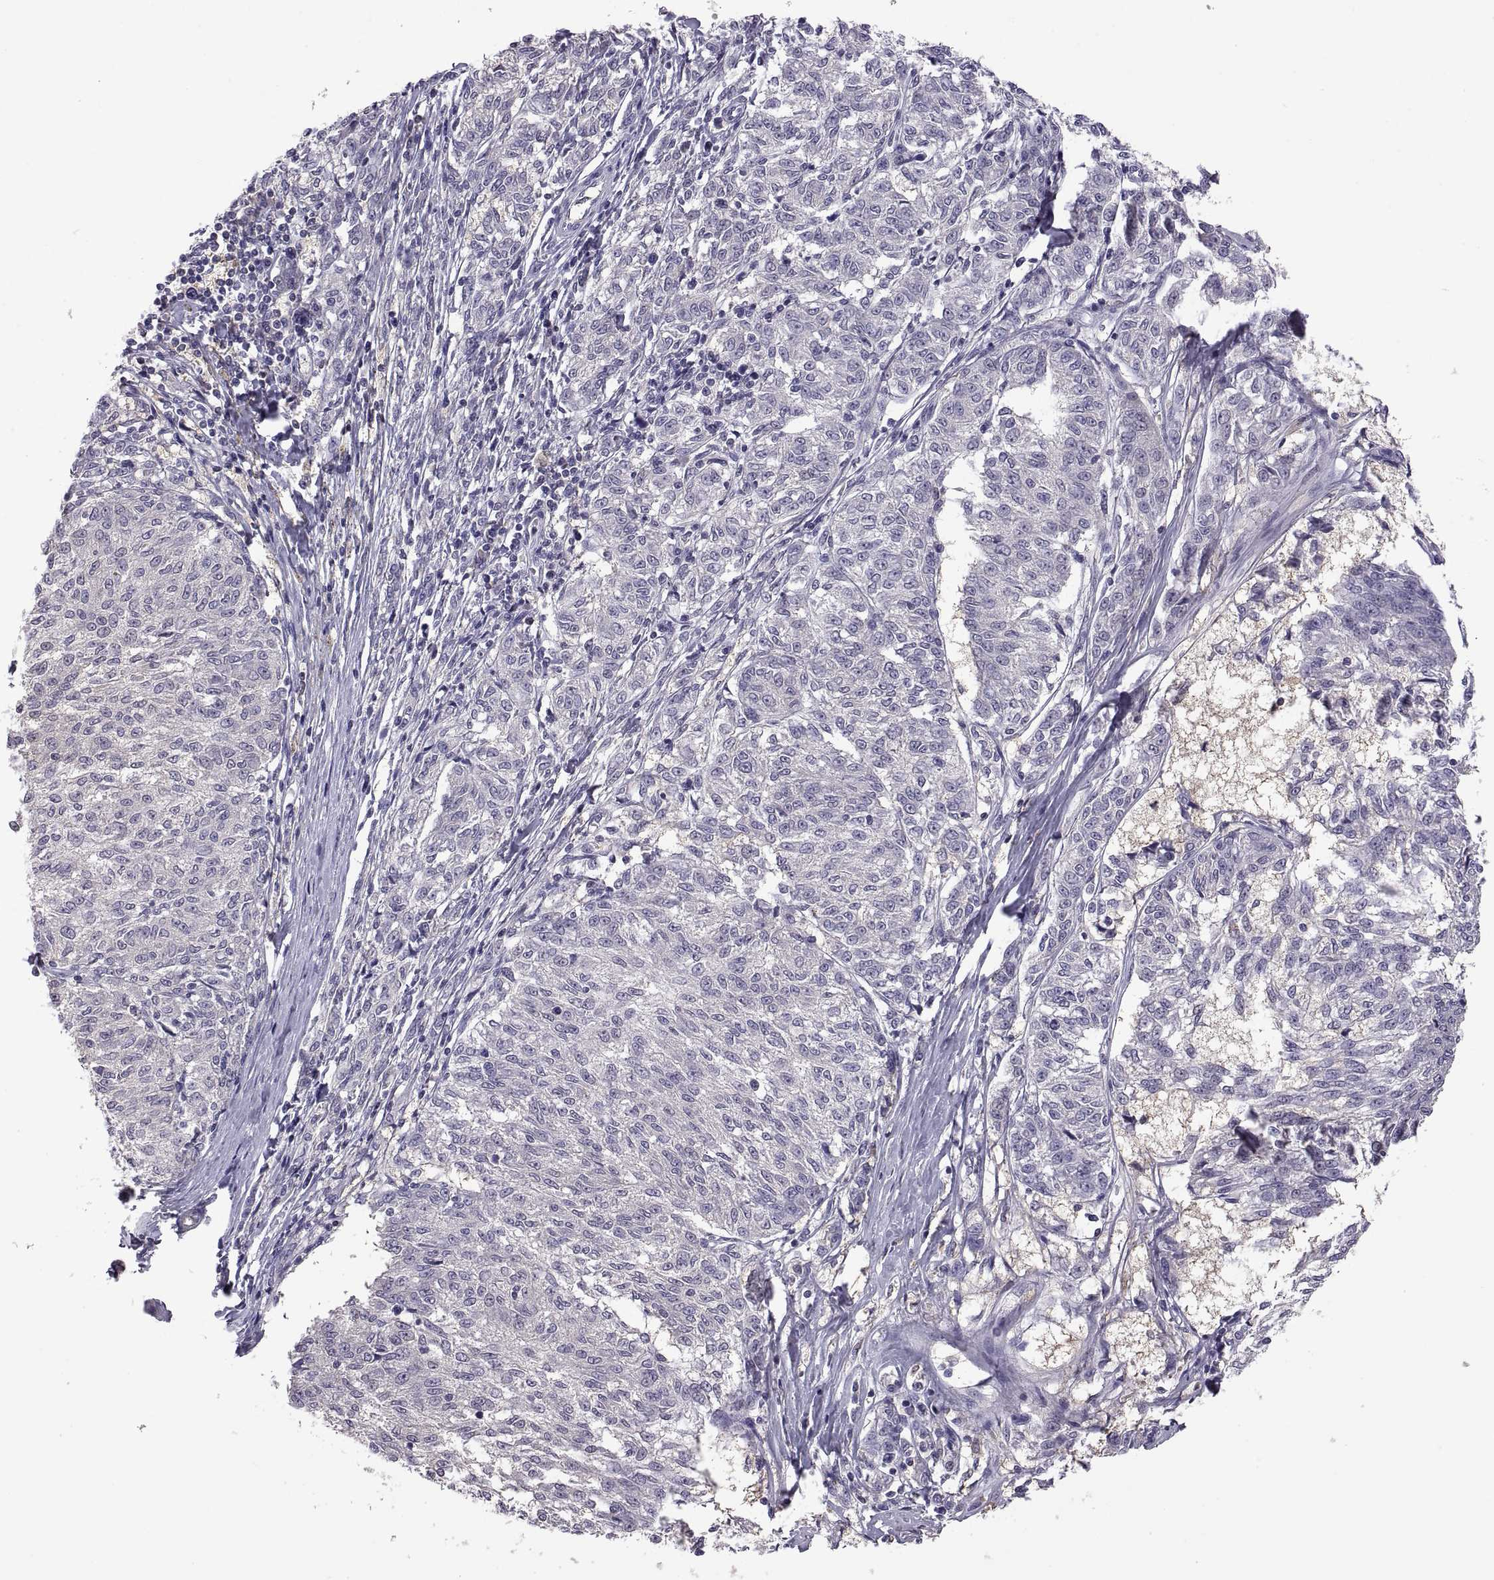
{"staining": {"intensity": "negative", "quantity": "none", "location": "none"}, "tissue": "melanoma", "cell_type": "Tumor cells", "image_type": "cancer", "snomed": [{"axis": "morphology", "description": "Malignant melanoma, NOS"}, {"axis": "topography", "description": "Skin"}], "caption": "This is an immunohistochemistry (IHC) image of malignant melanoma. There is no positivity in tumor cells.", "gene": "FGF9", "patient": {"sex": "female", "age": 72}}